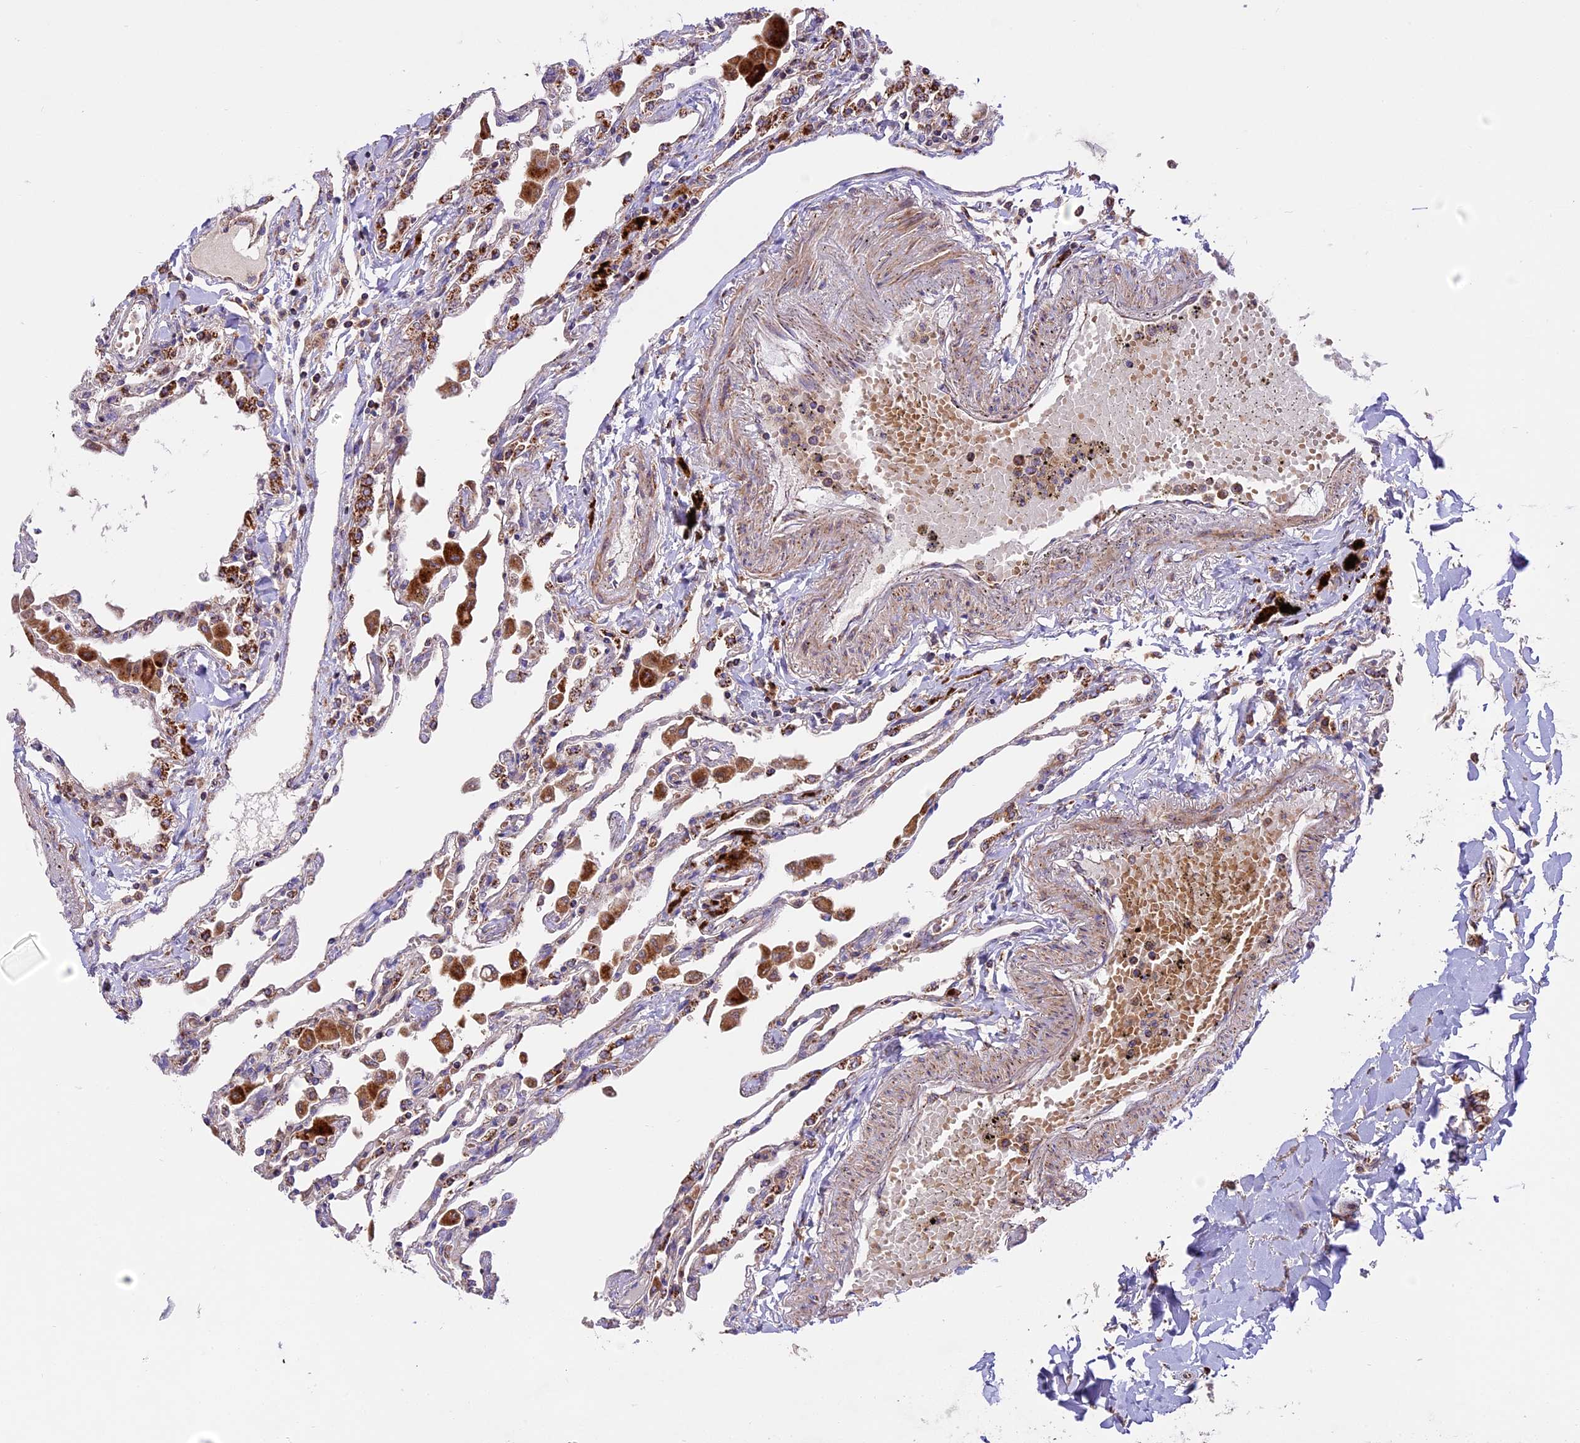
{"staining": {"intensity": "moderate", "quantity": "25%-75%", "location": "cytoplasmic/membranous"}, "tissue": "lung", "cell_type": "Alveolar cells", "image_type": "normal", "snomed": [{"axis": "morphology", "description": "Normal tissue, NOS"}, {"axis": "topography", "description": "Bronchus"}, {"axis": "topography", "description": "Lung"}], "caption": "Immunohistochemistry (IHC) of benign human lung shows medium levels of moderate cytoplasmic/membranous expression in approximately 25%-75% of alveolar cells. The staining was performed using DAB (3,3'-diaminobenzidine) to visualize the protein expression in brown, while the nuclei were stained in blue with hematoxylin (Magnification: 20x).", "gene": "NDUFA8", "patient": {"sex": "female", "age": 49}}